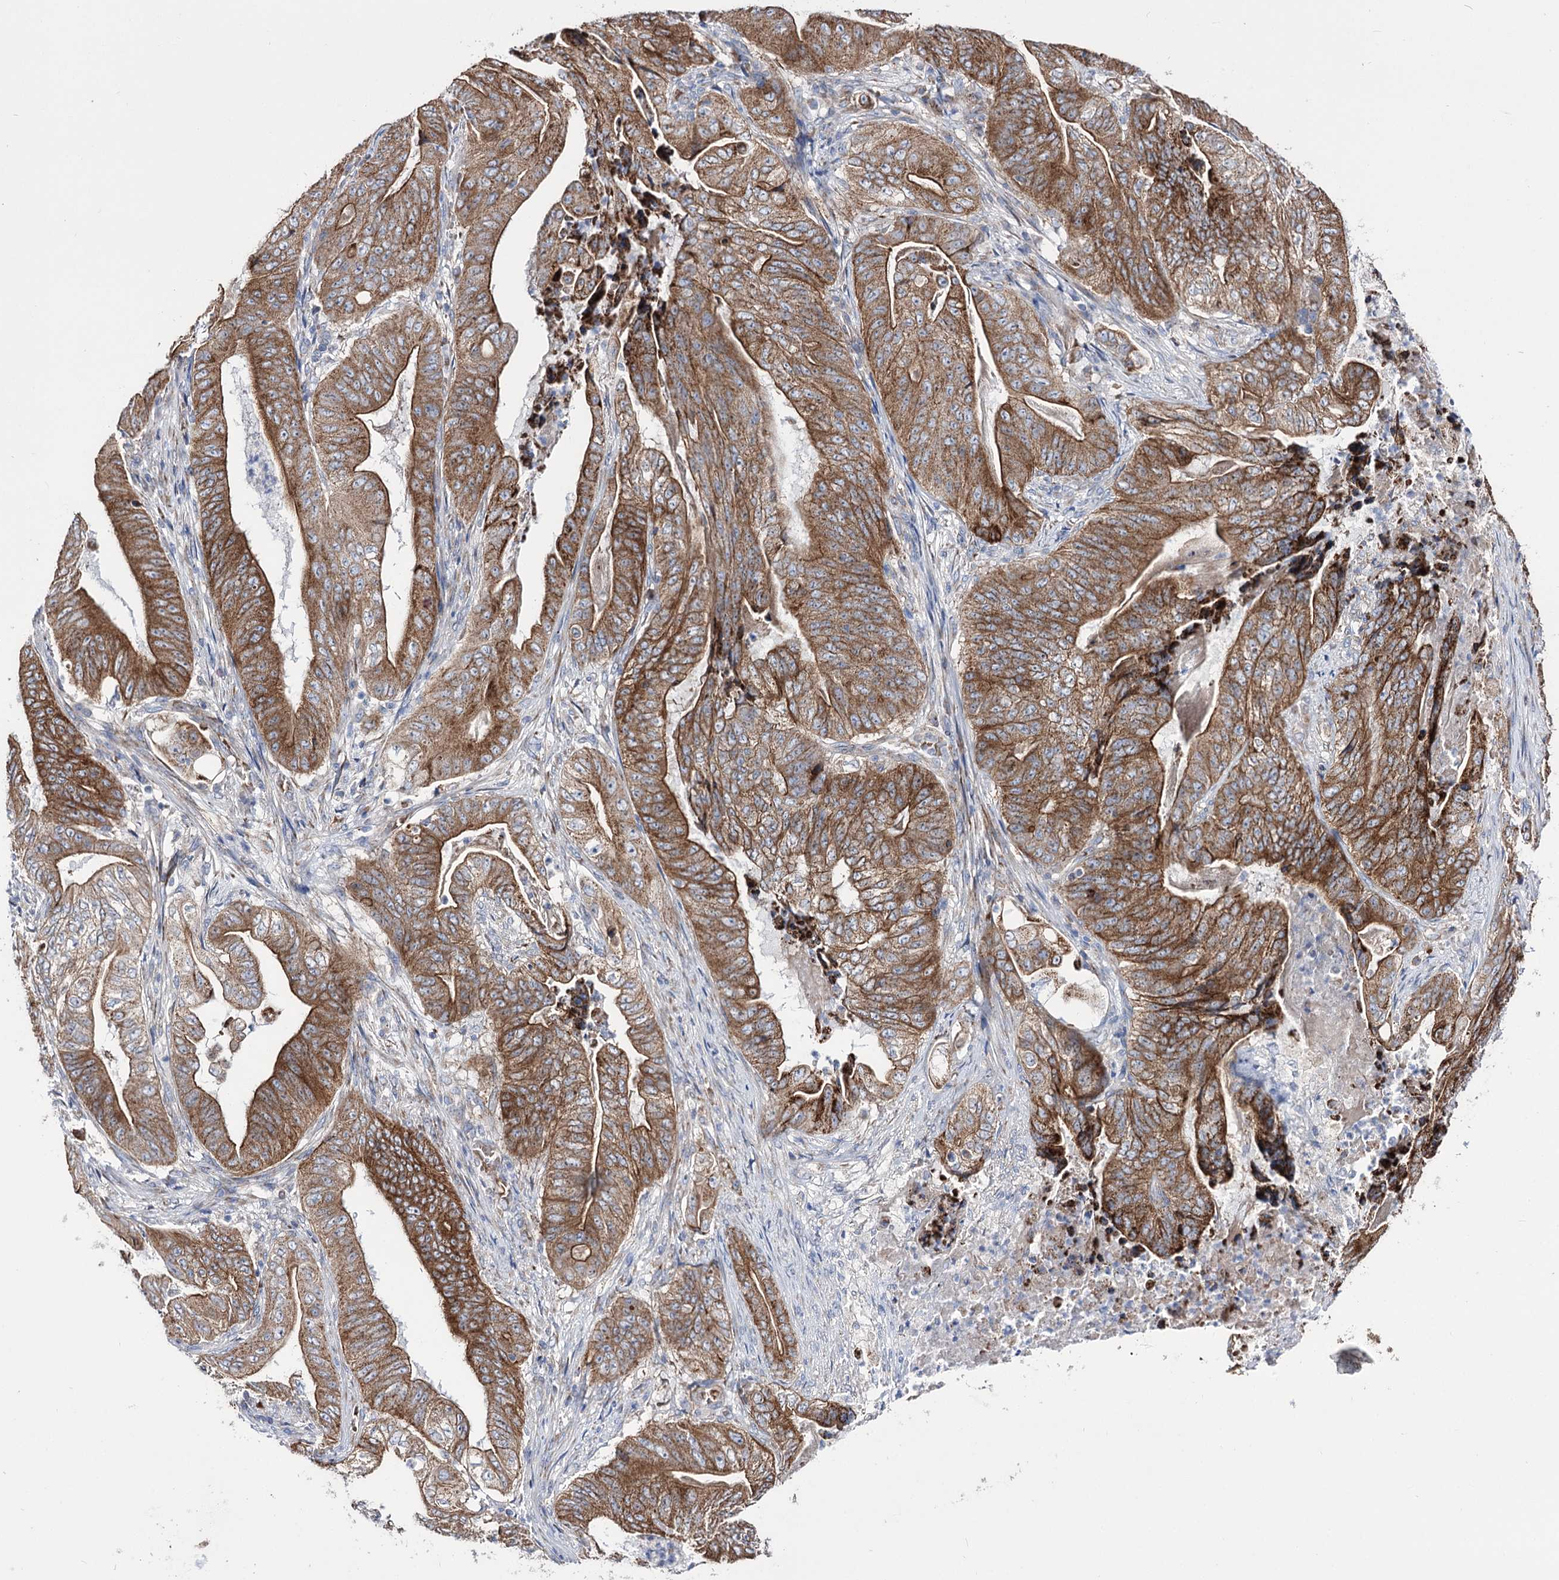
{"staining": {"intensity": "moderate", "quantity": ">75%", "location": "cytoplasmic/membranous"}, "tissue": "stomach cancer", "cell_type": "Tumor cells", "image_type": "cancer", "snomed": [{"axis": "morphology", "description": "Adenocarcinoma, NOS"}, {"axis": "topography", "description": "Stomach"}], "caption": "The histopathology image demonstrates immunohistochemical staining of adenocarcinoma (stomach). There is moderate cytoplasmic/membranous expression is present in approximately >75% of tumor cells.", "gene": "OSBPL5", "patient": {"sex": "female", "age": 73}}